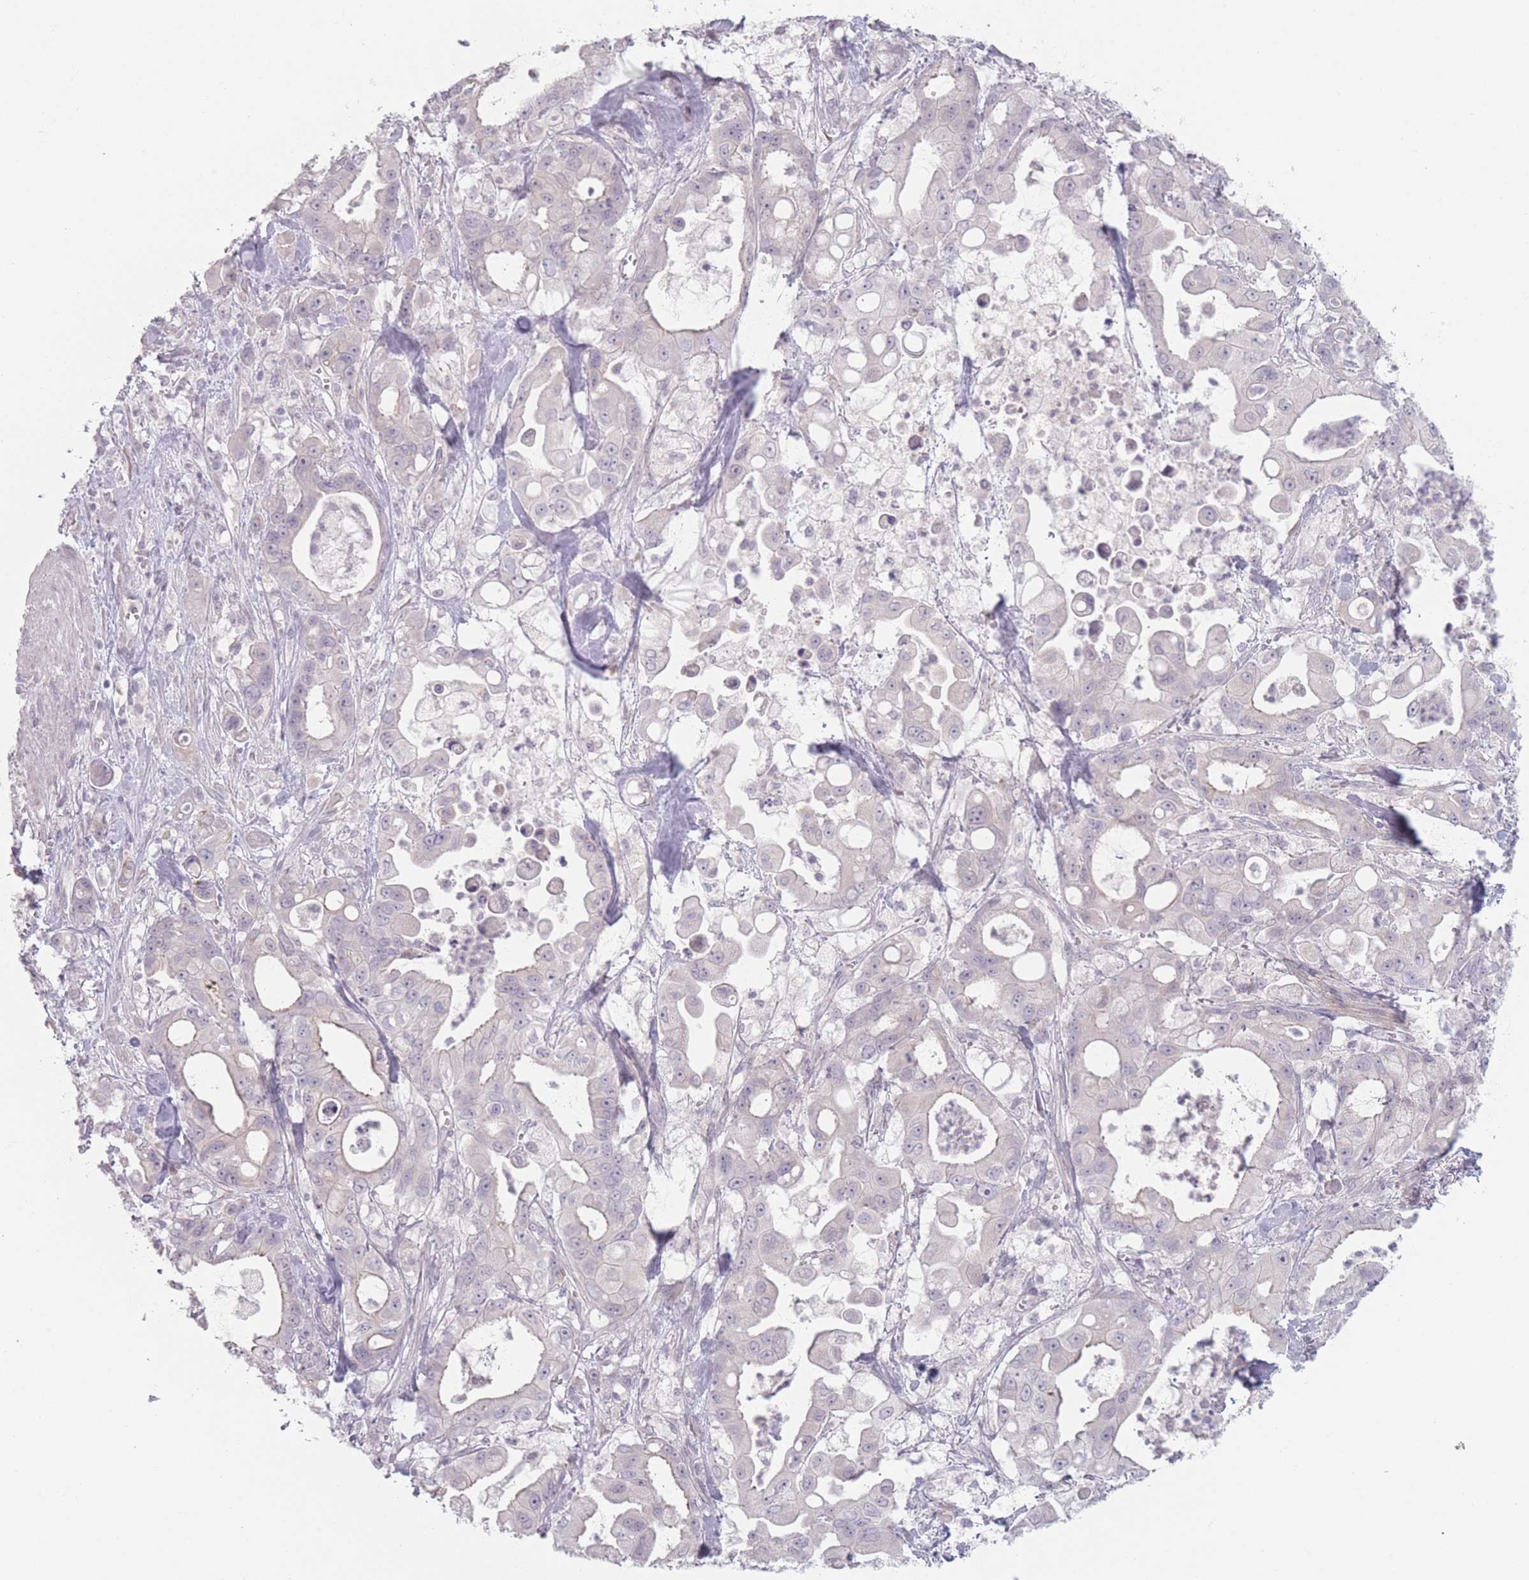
{"staining": {"intensity": "negative", "quantity": "none", "location": "none"}, "tissue": "pancreatic cancer", "cell_type": "Tumor cells", "image_type": "cancer", "snomed": [{"axis": "morphology", "description": "Adenocarcinoma, NOS"}, {"axis": "topography", "description": "Pancreas"}], "caption": "Human pancreatic cancer stained for a protein using IHC shows no positivity in tumor cells.", "gene": "RASL10B", "patient": {"sex": "male", "age": 68}}